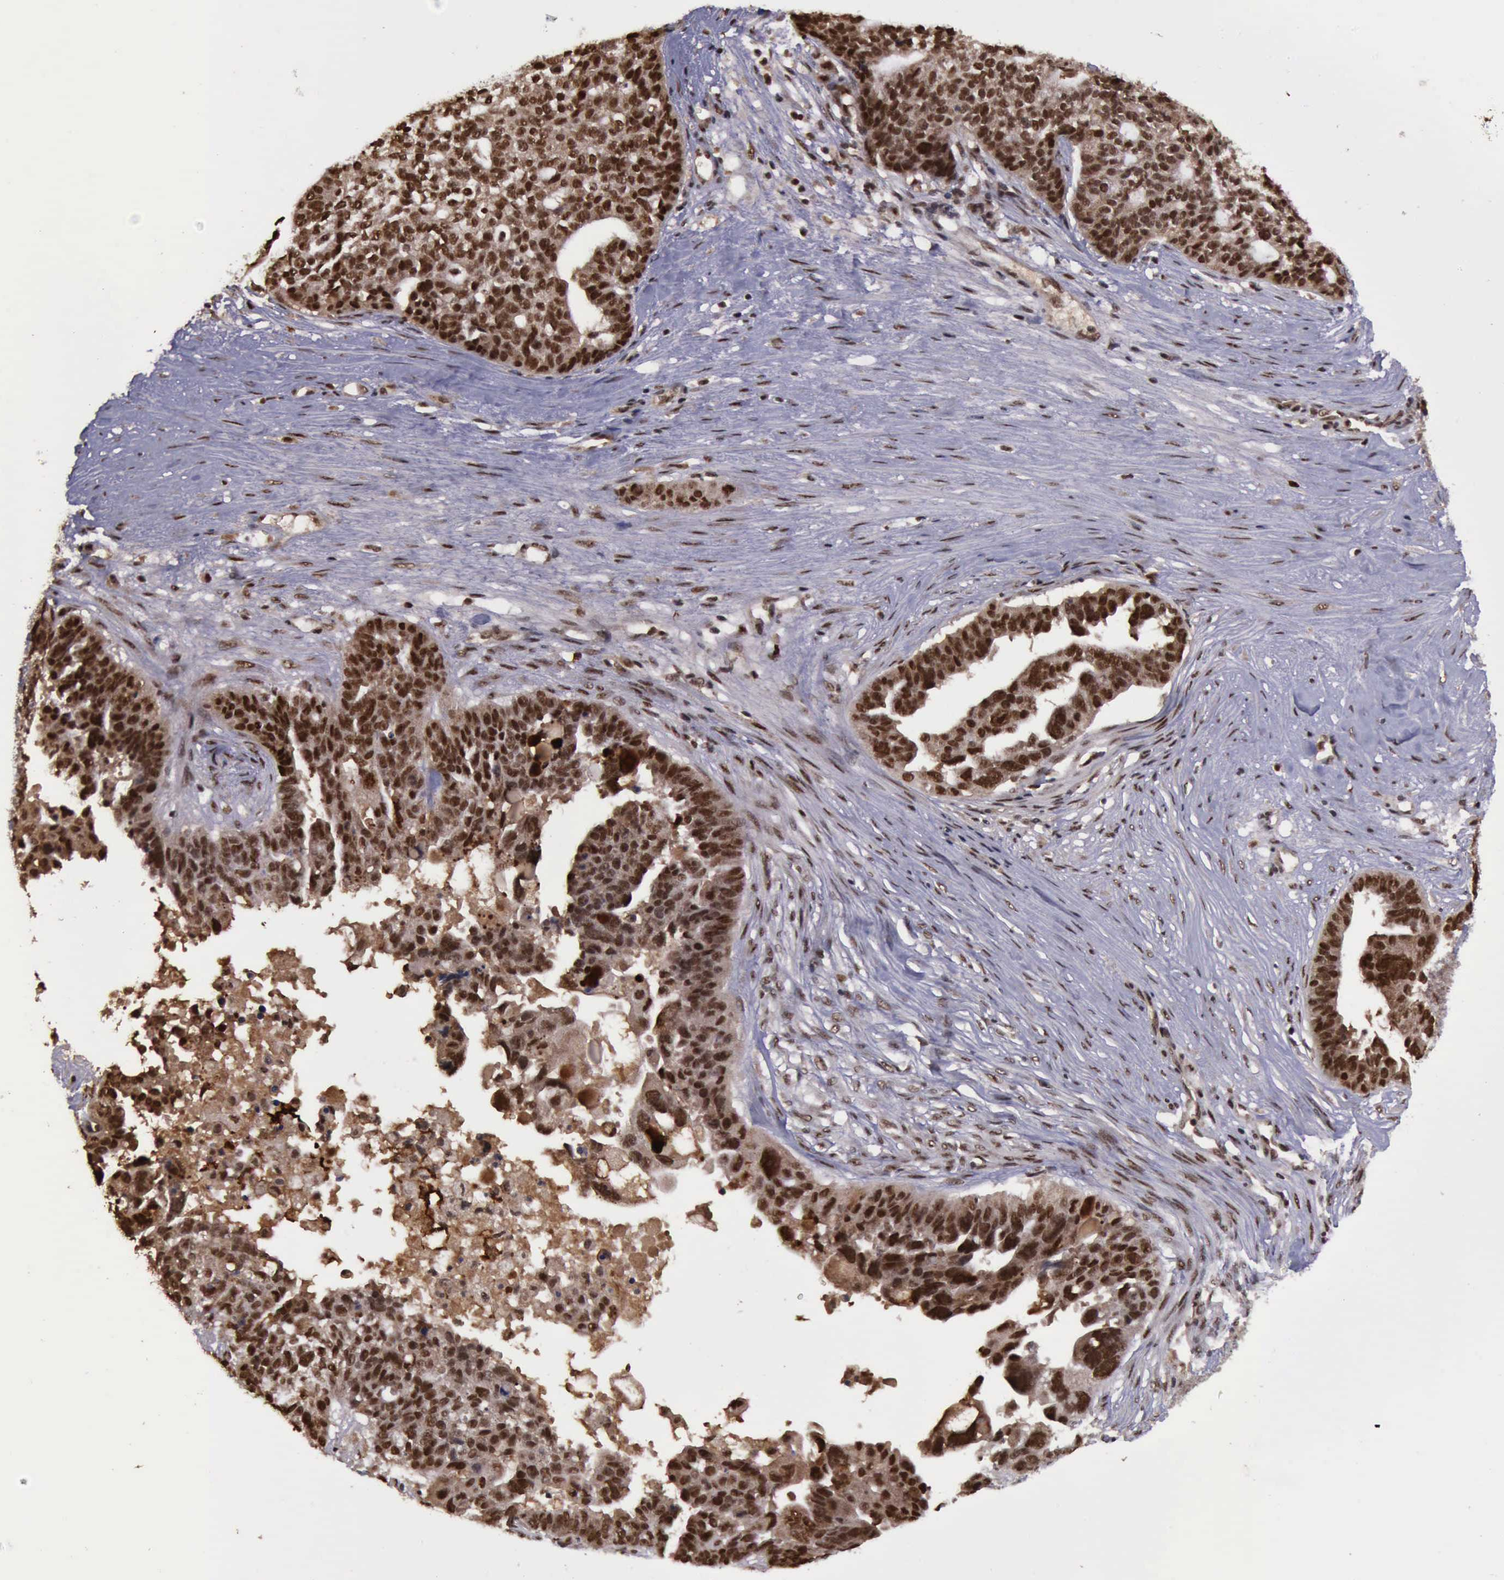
{"staining": {"intensity": "strong", "quantity": ">75%", "location": "cytoplasmic/membranous,nuclear"}, "tissue": "ovarian cancer", "cell_type": "Tumor cells", "image_type": "cancer", "snomed": [{"axis": "morphology", "description": "Cystadenocarcinoma, serous, NOS"}, {"axis": "topography", "description": "Ovary"}], "caption": "Protein expression analysis of ovarian cancer exhibits strong cytoplasmic/membranous and nuclear positivity in about >75% of tumor cells. (brown staining indicates protein expression, while blue staining denotes nuclei).", "gene": "TRMT2A", "patient": {"sex": "female", "age": 59}}